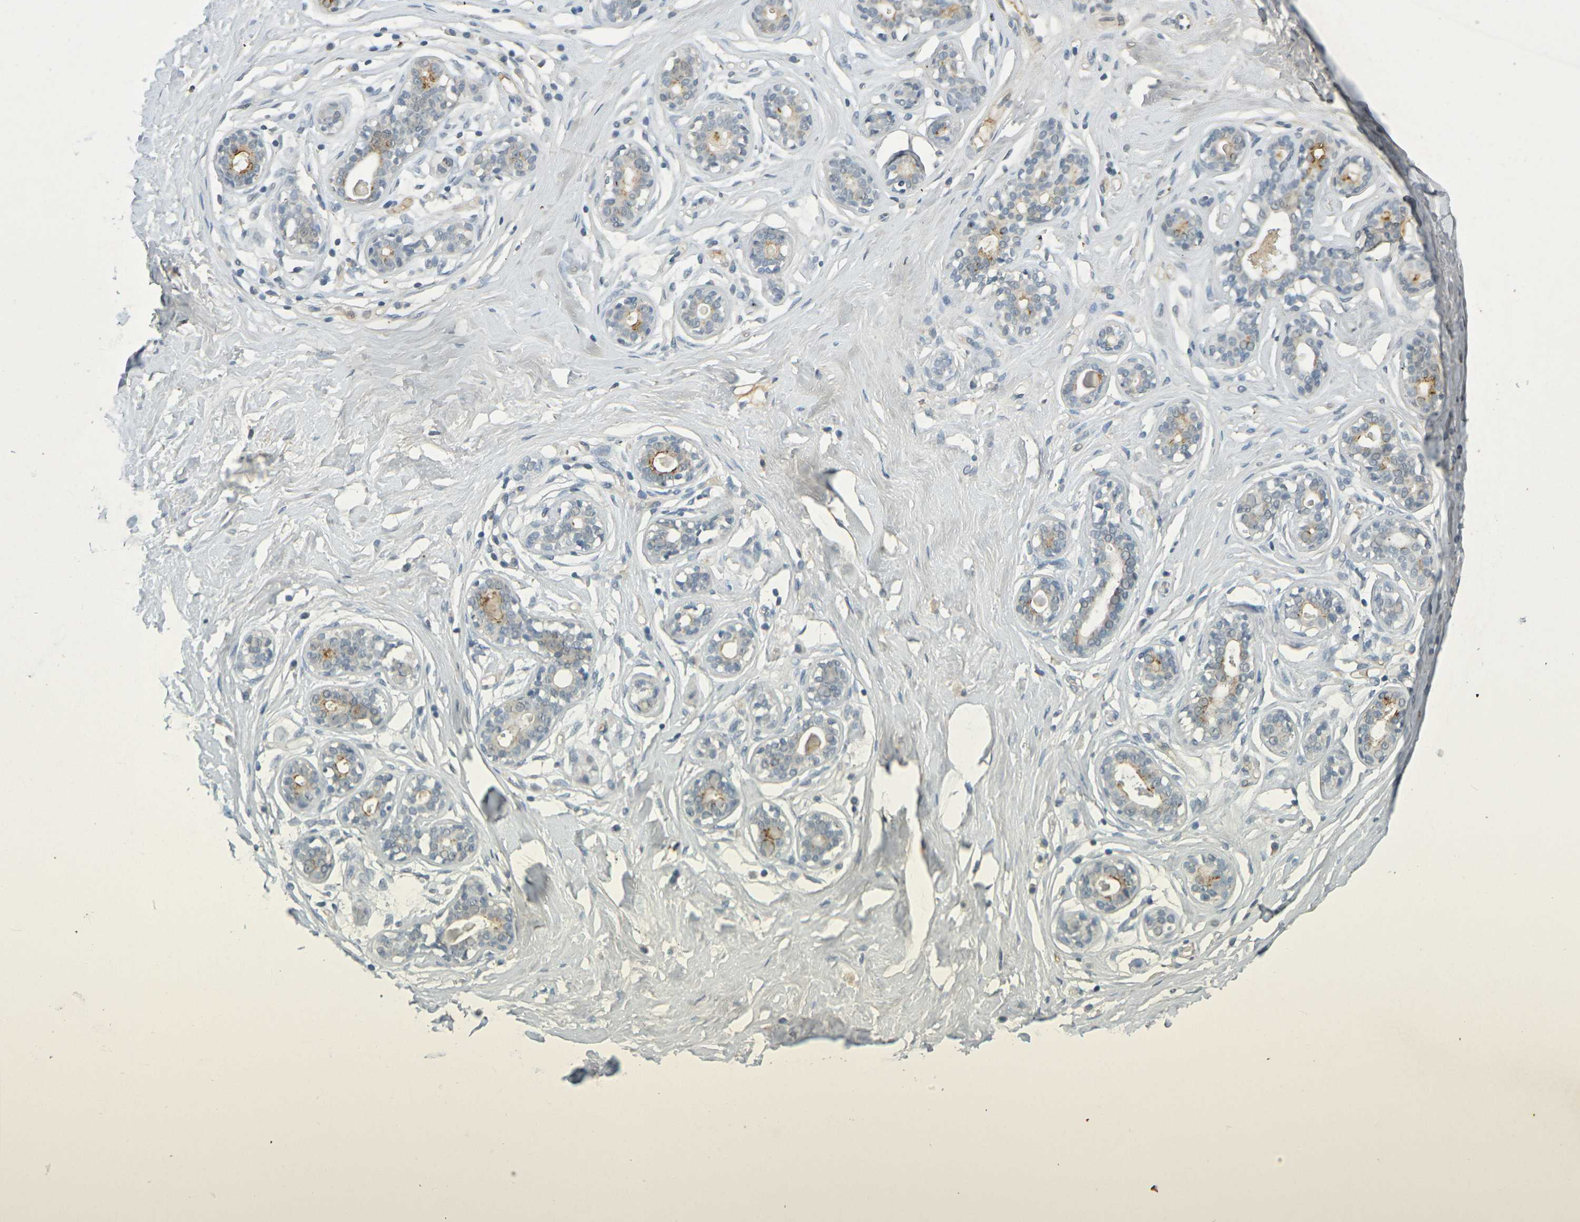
{"staining": {"intensity": "negative", "quantity": "none", "location": "none"}, "tissue": "breast", "cell_type": "Adipocytes", "image_type": "normal", "snomed": [{"axis": "morphology", "description": "Normal tissue, NOS"}, {"axis": "topography", "description": "Breast"}], "caption": "A micrograph of breast stained for a protein exhibits no brown staining in adipocytes. (DAB IHC with hematoxylin counter stain).", "gene": "IL10", "patient": {"sex": "female", "age": 23}}